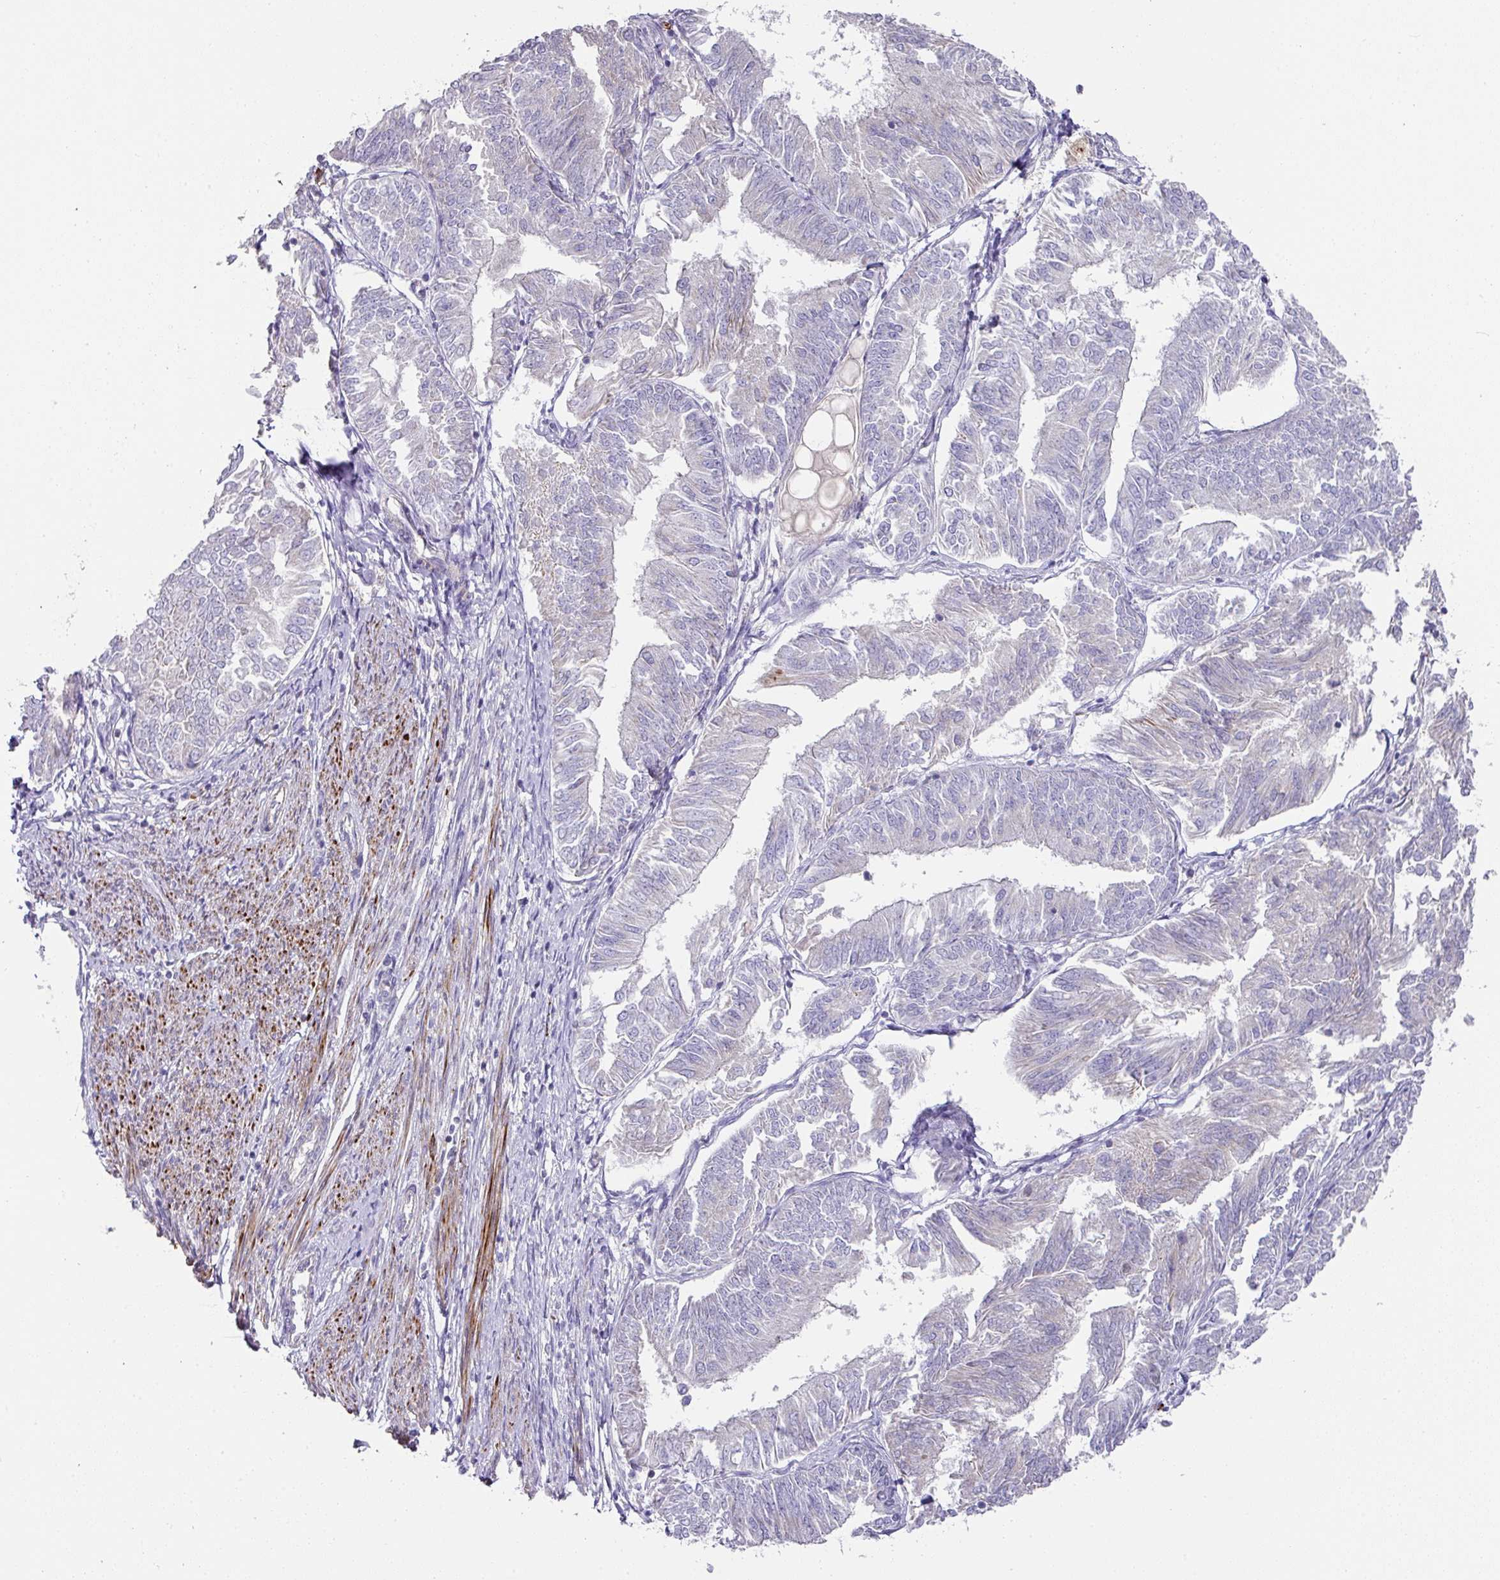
{"staining": {"intensity": "negative", "quantity": "none", "location": "none"}, "tissue": "endometrial cancer", "cell_type": "Tumor cells", "image_type": "cancer", "snomed": [{"axis": "morphology", "description": "Adenocarcinoma, NOS"}, {"axis": "topography", "description": "Endometrium"}], "caption": "The micrograph shows no significant expression in tumor cells of endometrial cancer (adenocarcinoma).", "gene": "TARM1", "patient": {"sex": "female", "age": 58}}